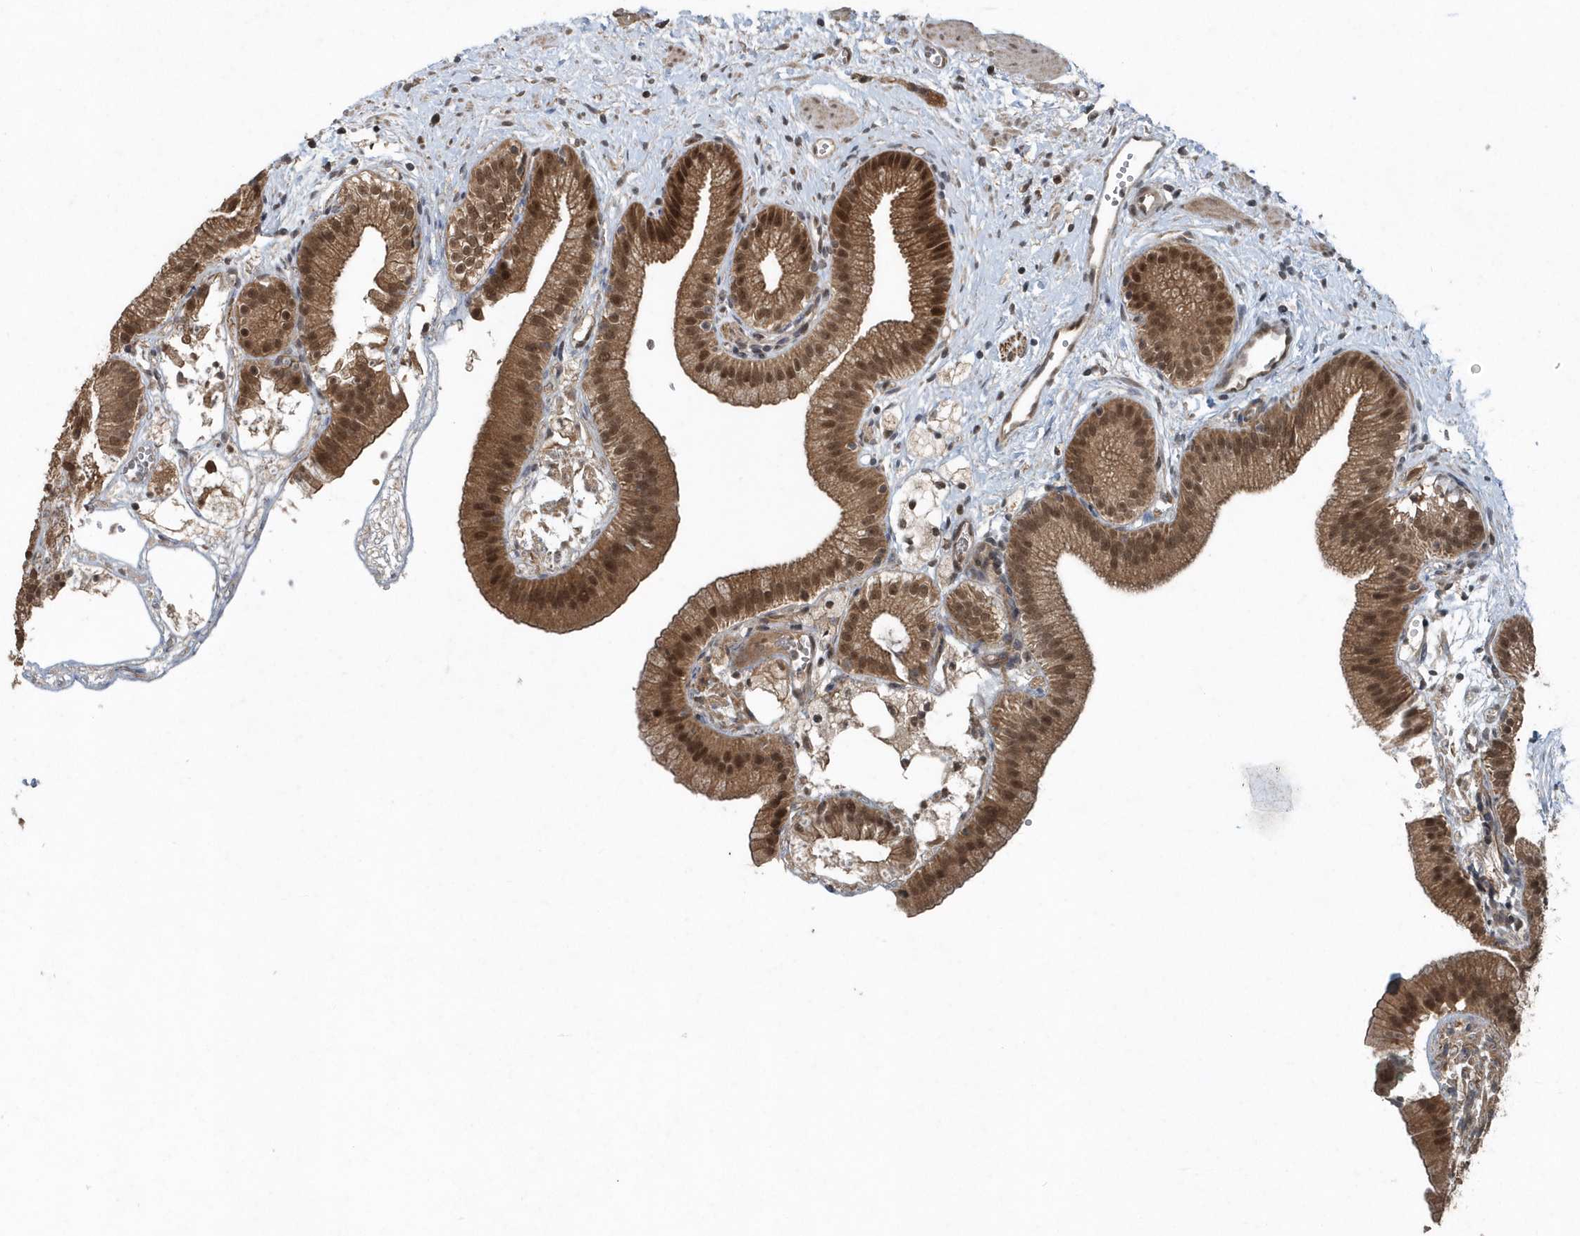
{"staining": {"intensity": "moderate", "quantity": ">75%", "location": "cytoplasmic/membranous,nuclear"}, "tissue": "gallbladder", "cell_type": "Glandular cells", "image_type": "normal", "snomed": [{"axis": "morphology", "description": "Normal tissue, NOS"}, {"axis": "topography", "description": "Gallbladder"}], "caption": "Gallbladder stained with DAB immunohistochemistry demonstrates medium levels of moderate cytoplasmic/membranous,nuclear staining in about >75% of glandular cells. (Stains: DAB (3,3'-diaminobenzidine) in brown, nuclei in blue, Microscopy: brightfield microscopy at high magnification).", "gene": "QTRT2", "patient": {"sex": "male", "age": 55}}